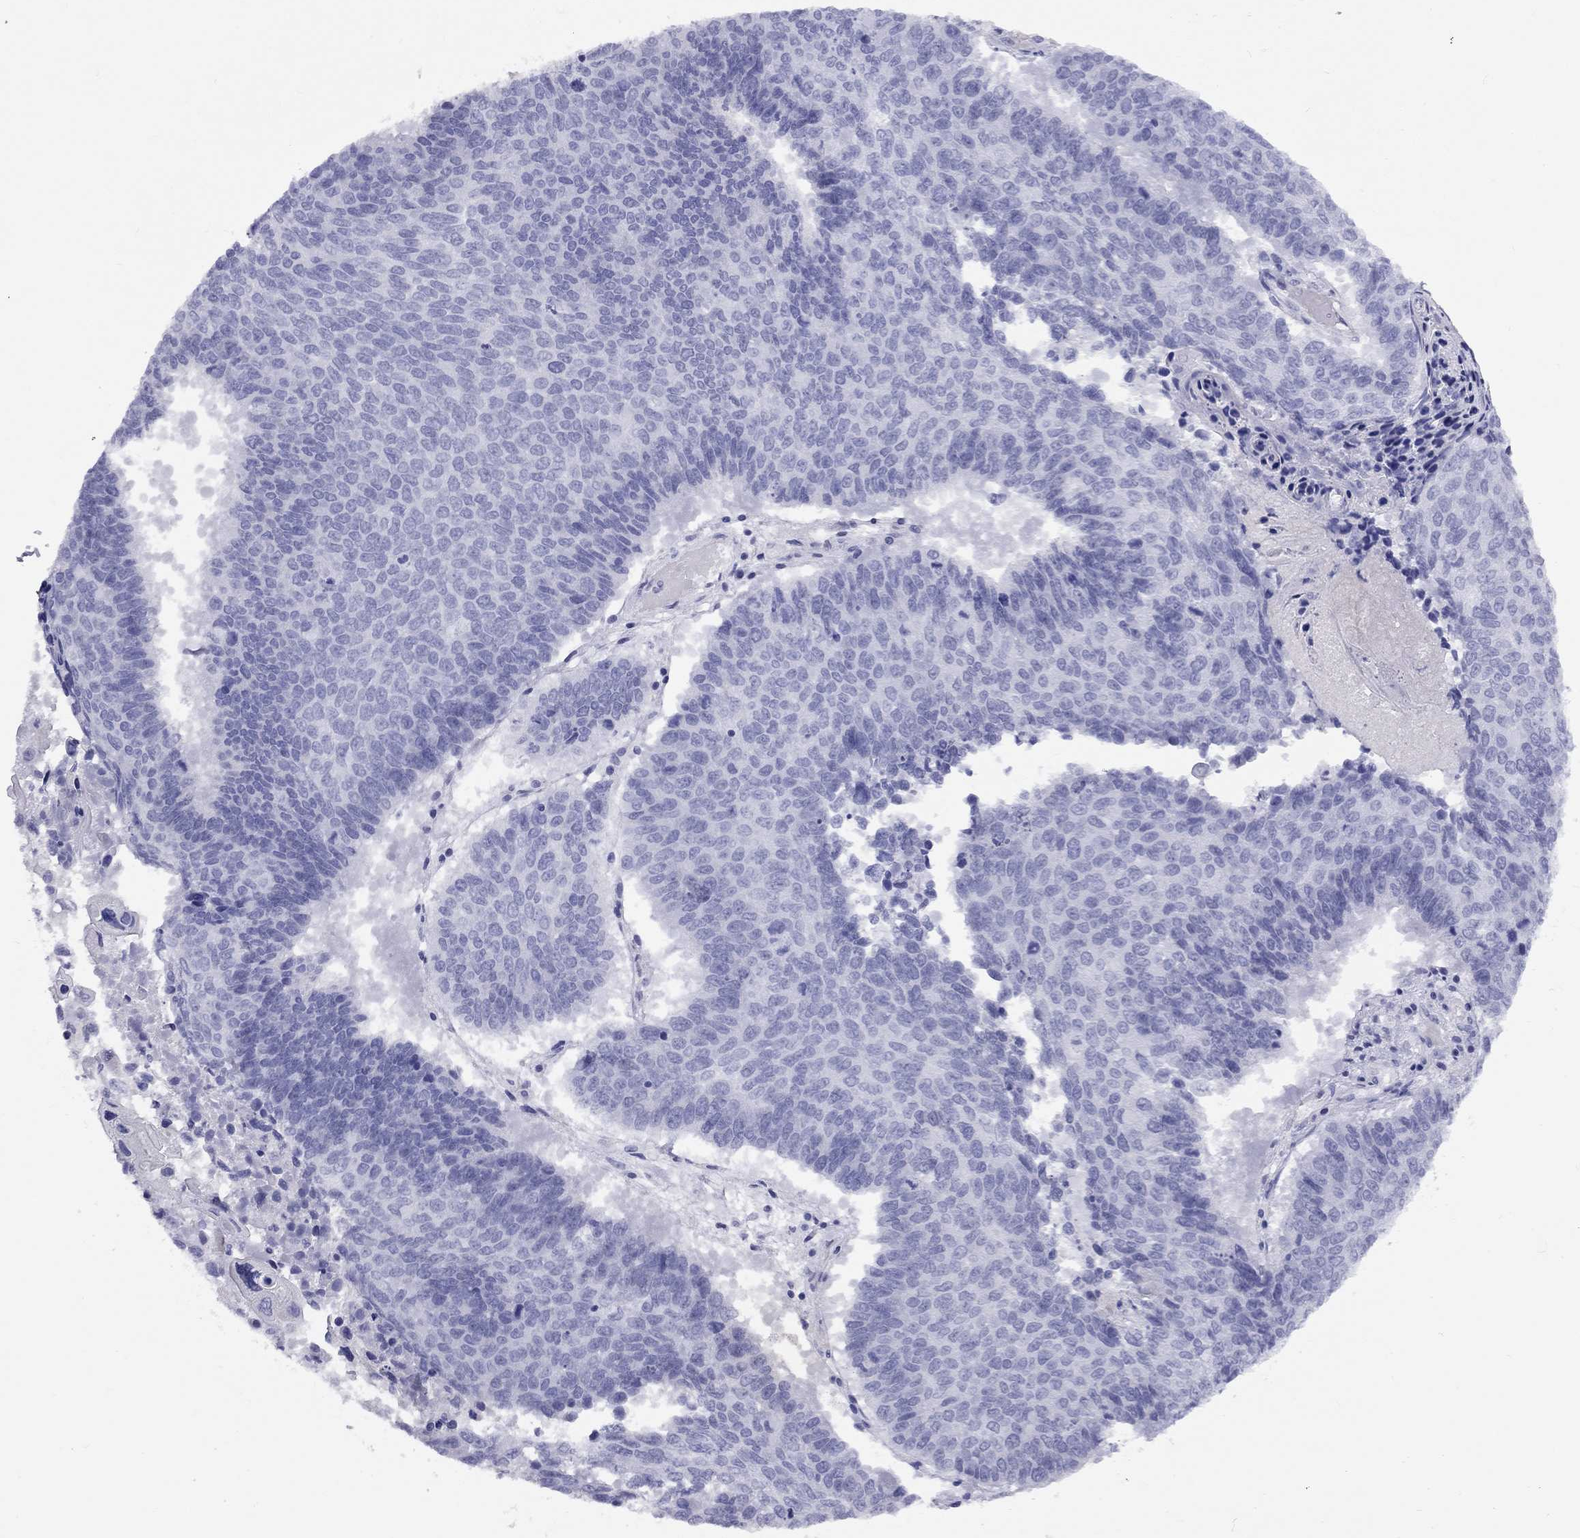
{"staining": {"intensity": "negative", "quantity": "none", "location": "none"}, "tissue": "lung cancer", "cell_type": "Tumor cells", "image_type": "cancer", "snomed": [{"axis": "morphology", "description": "Squamous cell carcinoma, NOS"}, {"axis": "topography", "description": "Lung"}], "caption": "Immunohistochemical staining of lung cancer shows no significant staining in tumor cells. (DAB immunohistochemistry, high magnification).", "gene": "FSCN3", "patient": {"sex": "male", "age": 73}}